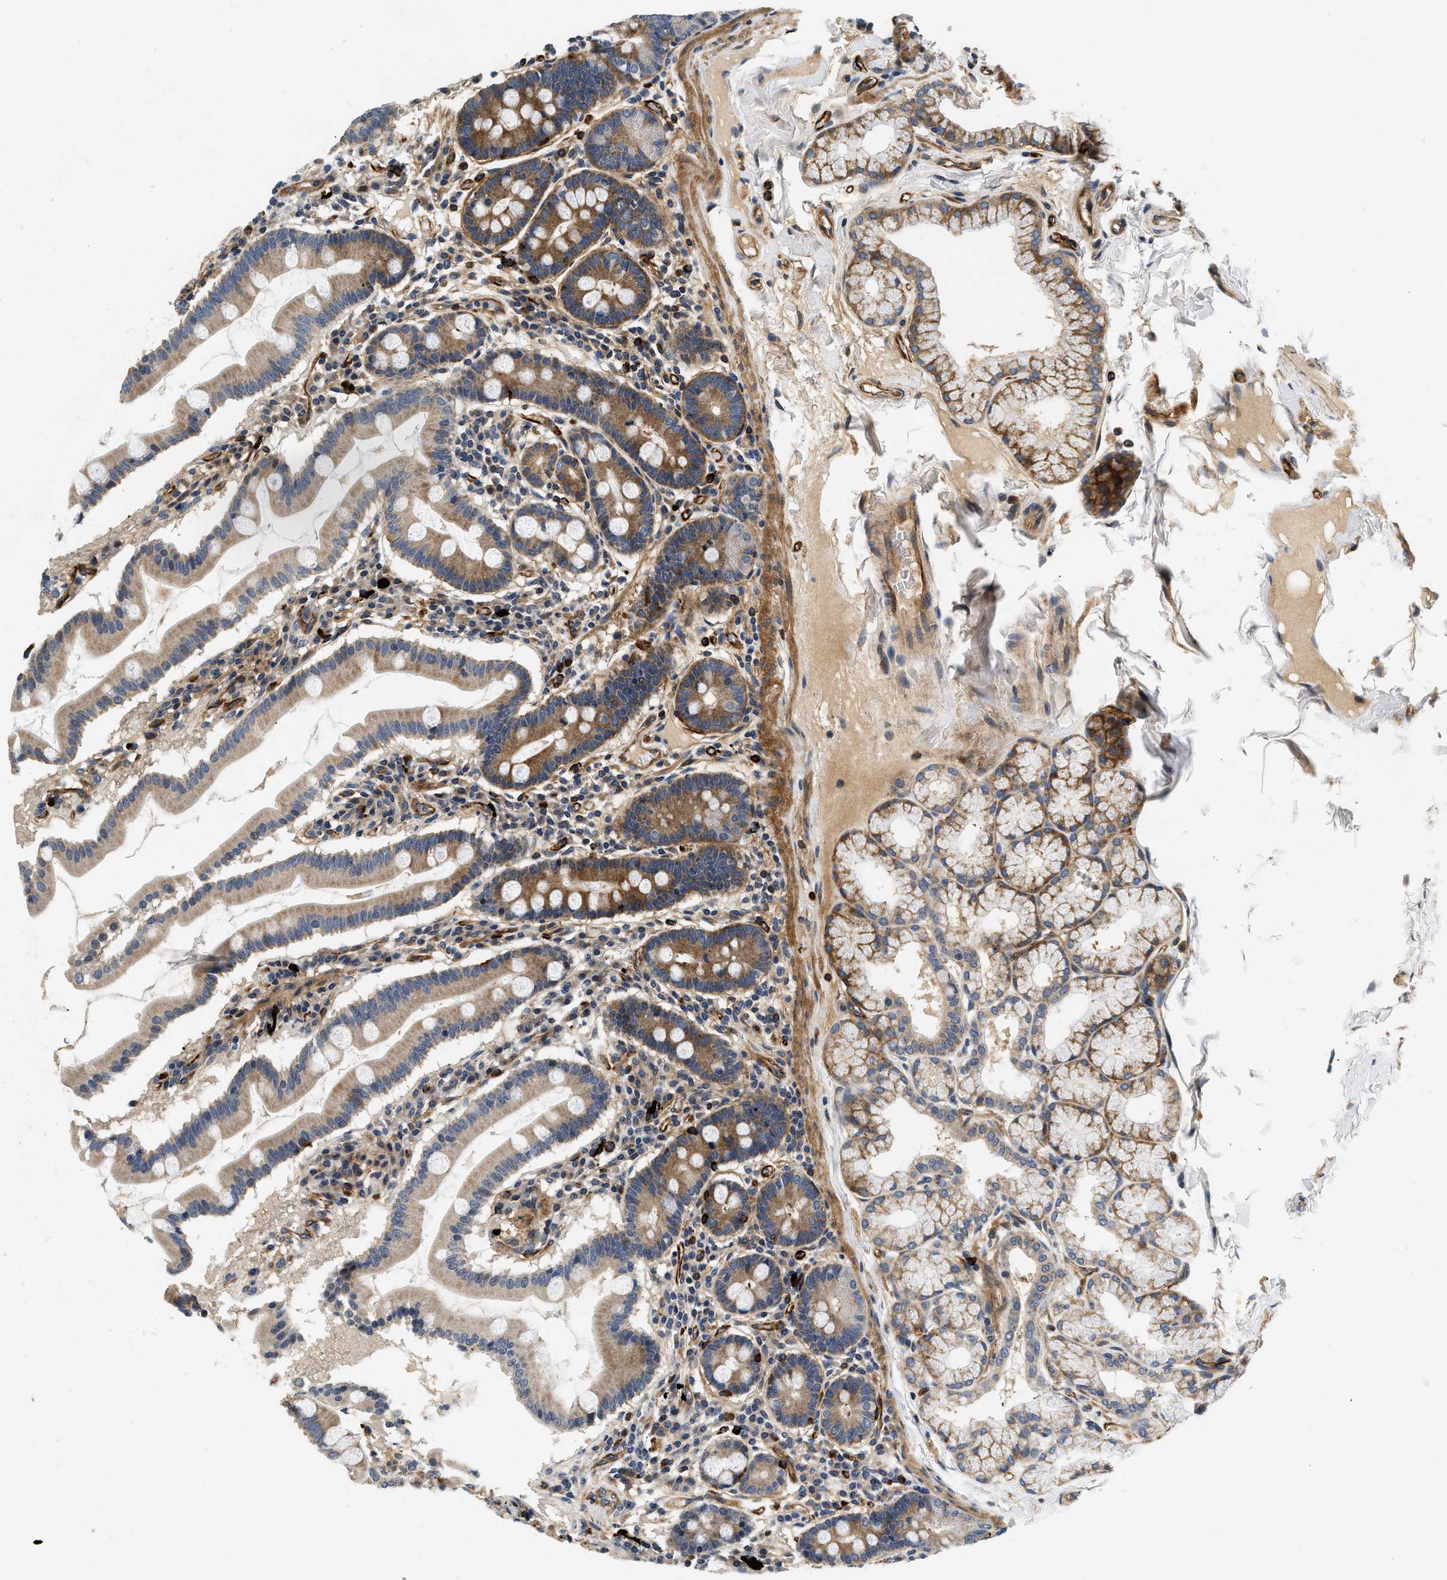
{"staining": {"intensity": "strong", "quantity": "25%-75%", "location": "cytoplasmic/membranous"}, "tissue": "duodenum", "cell_type": "Glandular cells", "image_type": "normal", "snomed": [{"axis": "morphology", "description": "Normal tissue, NOS"}, {"axis": "topography", "description": "Duodenum"}], "caption": "Immunohistochemistry (IHC) staining of benign duodenum, which exhibits high levels of strong cytoplasmic/membranous staining in about 25%-75% of glandular cells indicating strong cytoplasmic/membranous protein staining. The staining was performed using DAB (3,3'-diaminobenzidine) (brown) for protein detection and nuclei were counterstained in hematoxylin (blue).", "gene": "NME6", "patient": {"sex": "male", "age": 50}}